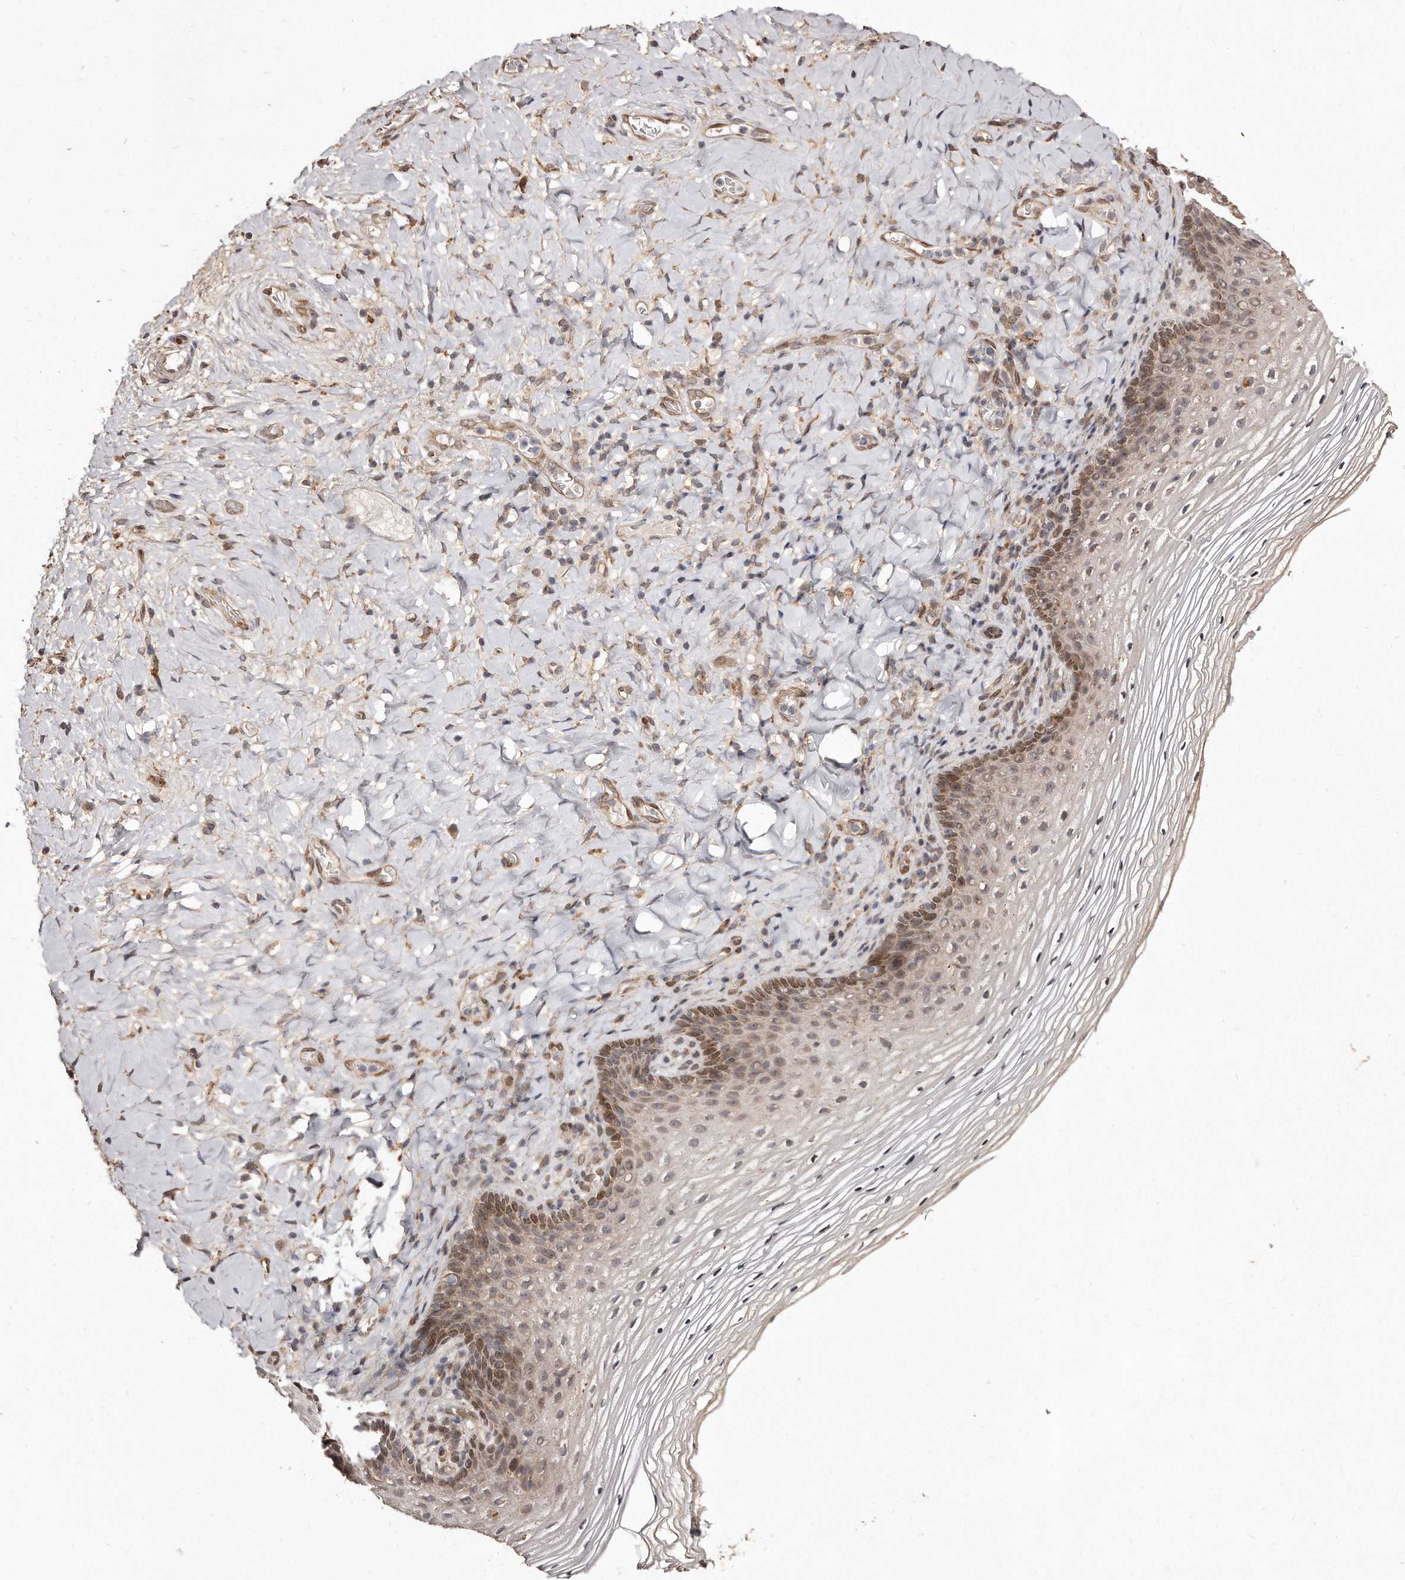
{"staining": {"intensity": "moderate", "quantity": "25%-75%", "location": "cytoplasmic/membranous,nuclear"}, "tissue": "vagina", "cell_type": "Squamous epithelial cells", "image_type": "normal", "snomed": [{"axis": "morphology", "description": "Normal tissue, NOS"}, {"axis": "topography", "description": "Vagina"}], "caption": "Vagina stained with IHC reveals moderate cytoplasmic/membranous,nuclear expression in about 25%-75% of squamous epithelial cells.", "gene": "HASPIN", "patient": {"sex": "female", "age": 60}}